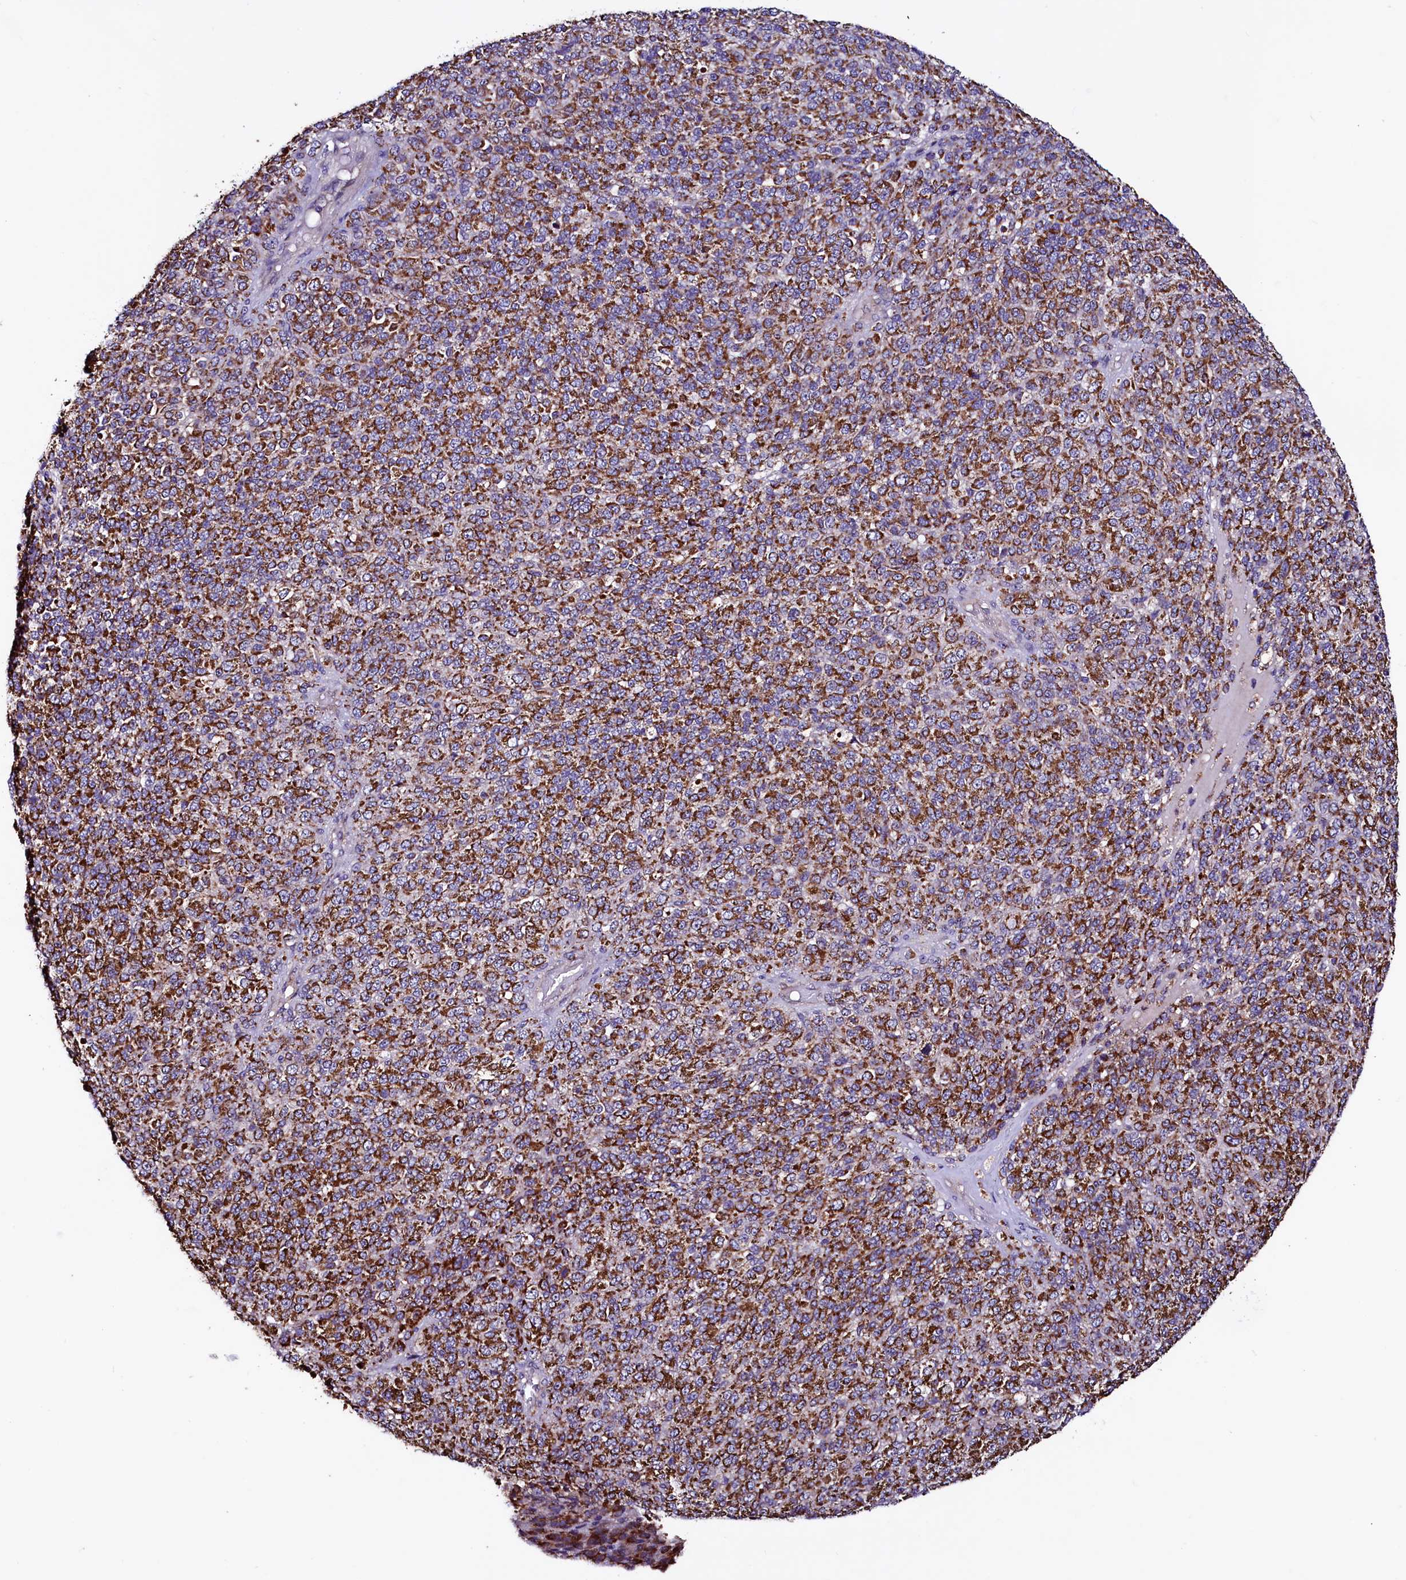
{"staining": {"intensity": "strong", "quantity": ">75%", "location": "cytoplasmic/membranous"}, "tissue": "melanoma", "cell_type": "Tumor cells", "image_type": "cancer", "snomed": [{"axis": "morphology", "description": "Malignant melanoma, Metastatic site"}, {"axis": "topography", "description": "Brain"}], "caption": "A histopathology image of human malignant melanoma (metastatic site) stained for a protein reveals strong cytoplasmic/membranous brown staining in tumor cells.", "gene": "STARD5", "patient": {"sex": "female", "age": 56}}